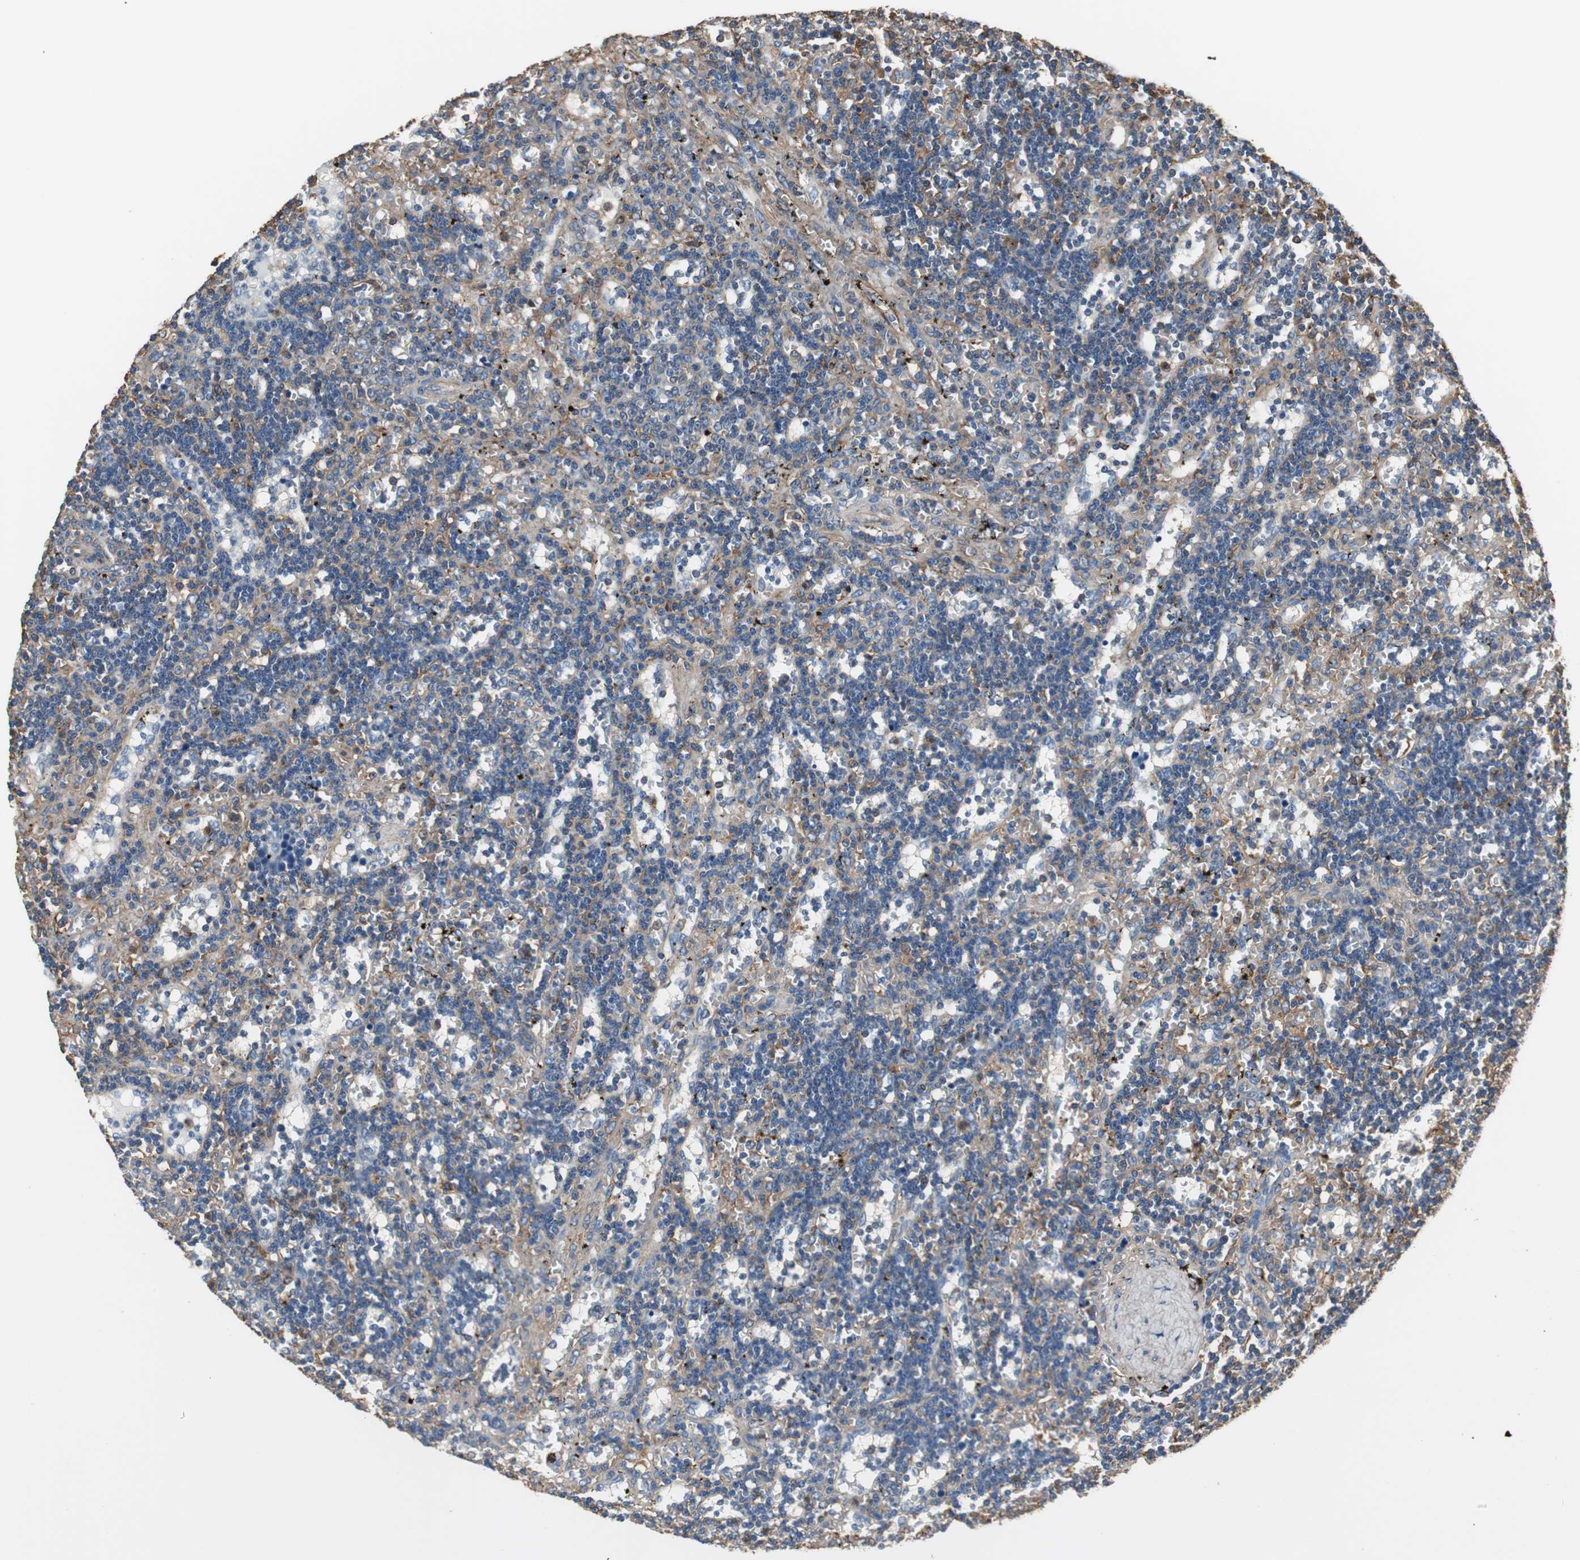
{"staining": {"intensity": "moderate", "quantity": "<25%", "location": "cytoplasmic/membranous"}, "tissue": "lymphoma", "cell_type": "Tumor cells", "image_type": "cancer", "snomed": [{"axis": "morphology", "description": "Malignant lymphoma, non-Hodgkin's type, Low grade"}, {"axis": "topography", "description": "Spleen"}], "caption": "Immunohistochemical staining of low-grade malignant lymphoma, non-Hodgkin's type reveals low levels of moderate cytoplasmic/membranous positivity in approximately <25% of tumor cells.", "gene": "ACTN1", "patient": {"sex": "male", "age": 60}}